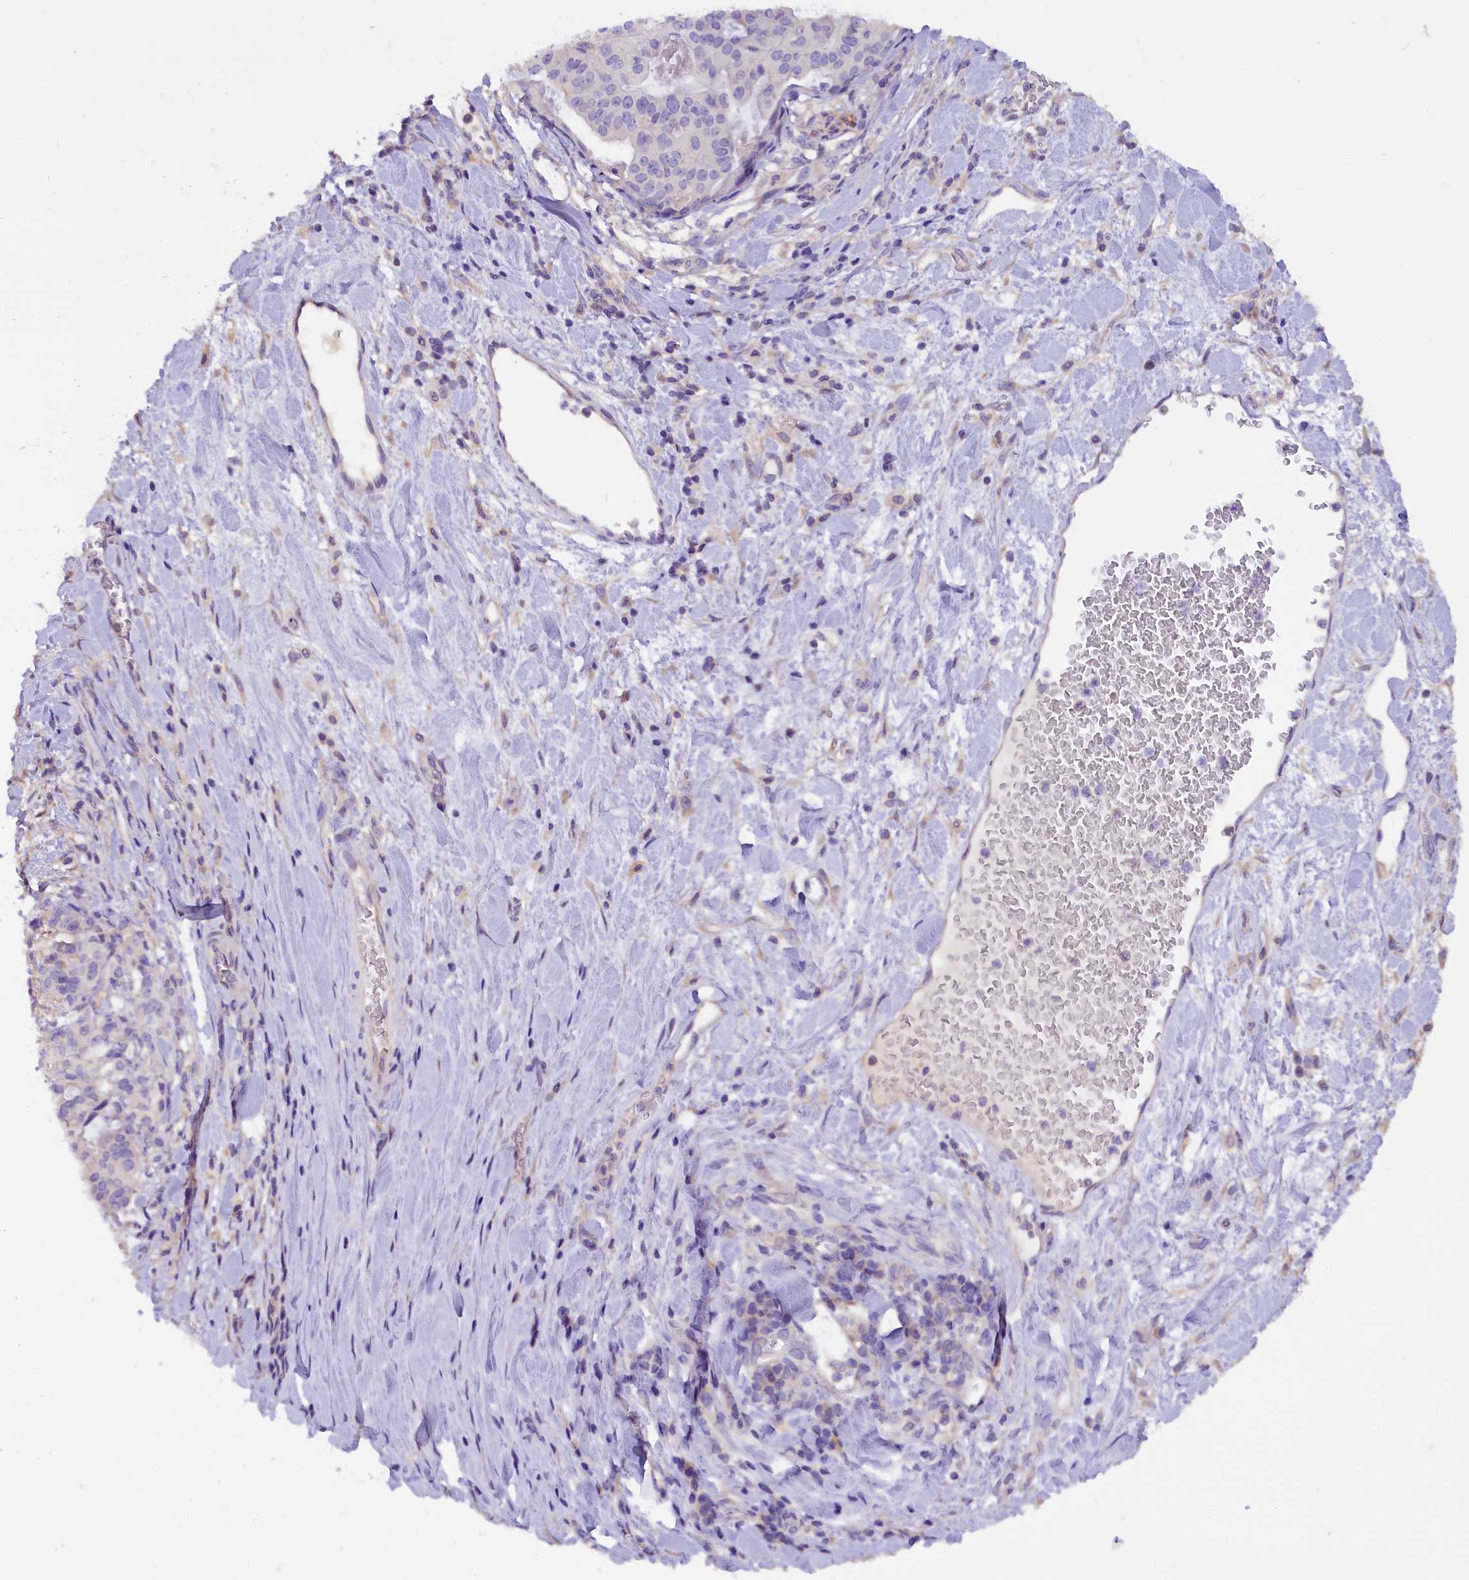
{"staining": {"intensity": "negative", "quantity": "none", "location": "none"}, "tissue": "stomach cancer", "cell_type": "Tumor cells", "image_type": "cancer", "snomed": [{"axis": "morphology", "description": "Adenocarcinoma, NOS"}, {"axis": "topography", "description": "Stomach"}], "caption": "Tumor cells are negative for brown protein staining in stomach cancer (adenocarcinoma).", "gene": "AP3B2", "patient": {"sex": "male", "age": 48}}